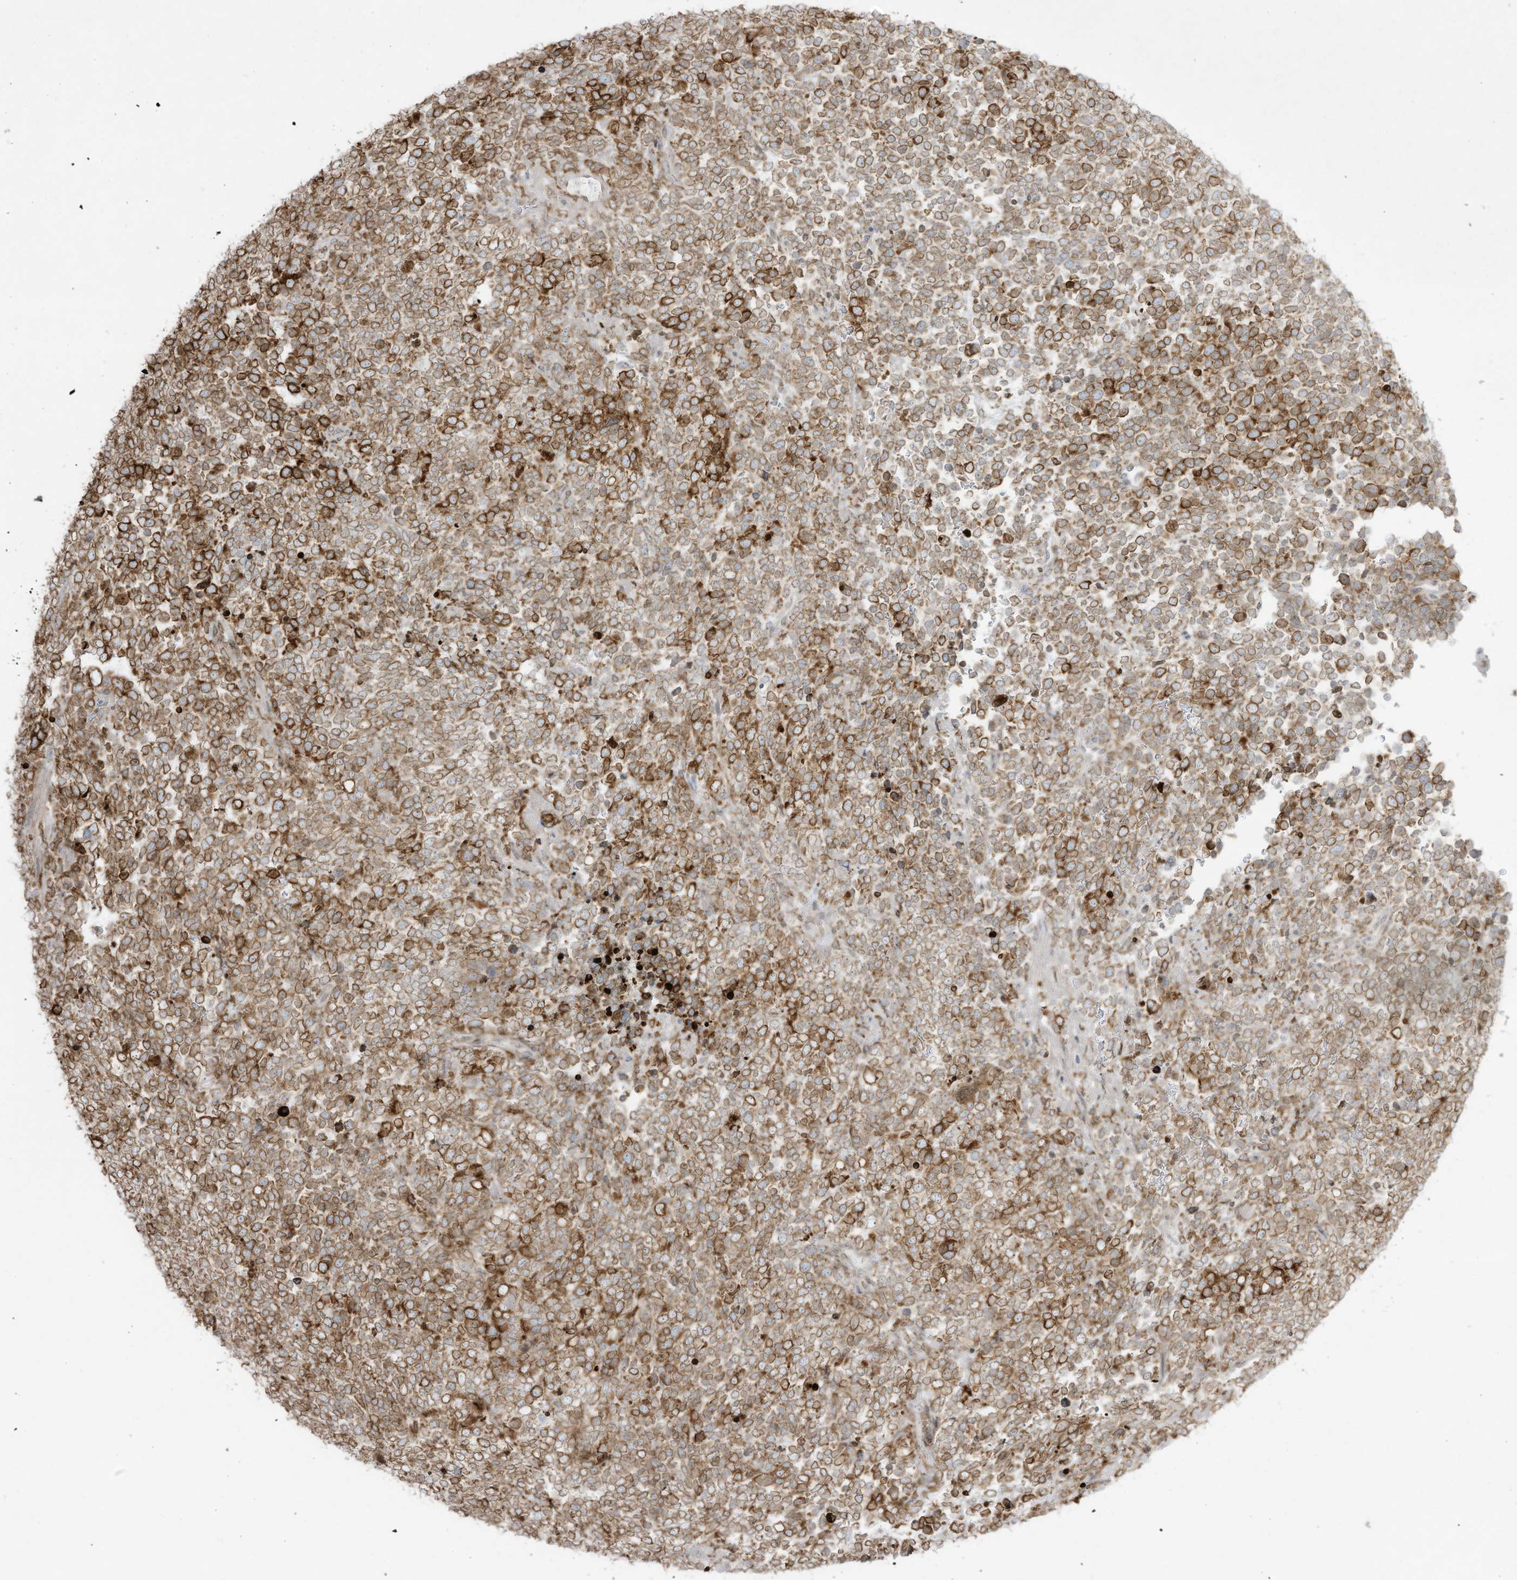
{"staining": {"intensity": "strong", "quantity": "25%-75%", "location": "cytoplasmic/membranous"}, "tissue": "urothelial cancer", "cell_type": "Tumor cells", "image_type": "cancer", "snomed": [{"axis": "morphology", "description": "Urothelial carcinoma, High grade"}, {"axis": "topography", "description": "Urinary bladder"}], "caption": "Protein expression analysis of human high-grade urothelial carcinoma reveals strong cytoplasmic/membranous staining in approximately 25%-75% of tumor cells. (DAB (3,3'-diaminobenzidine) = brown stain, brightfield microscopy at high magnification).", "gene": "PTK6", "patient": {"sex": "female", "age": 82}}